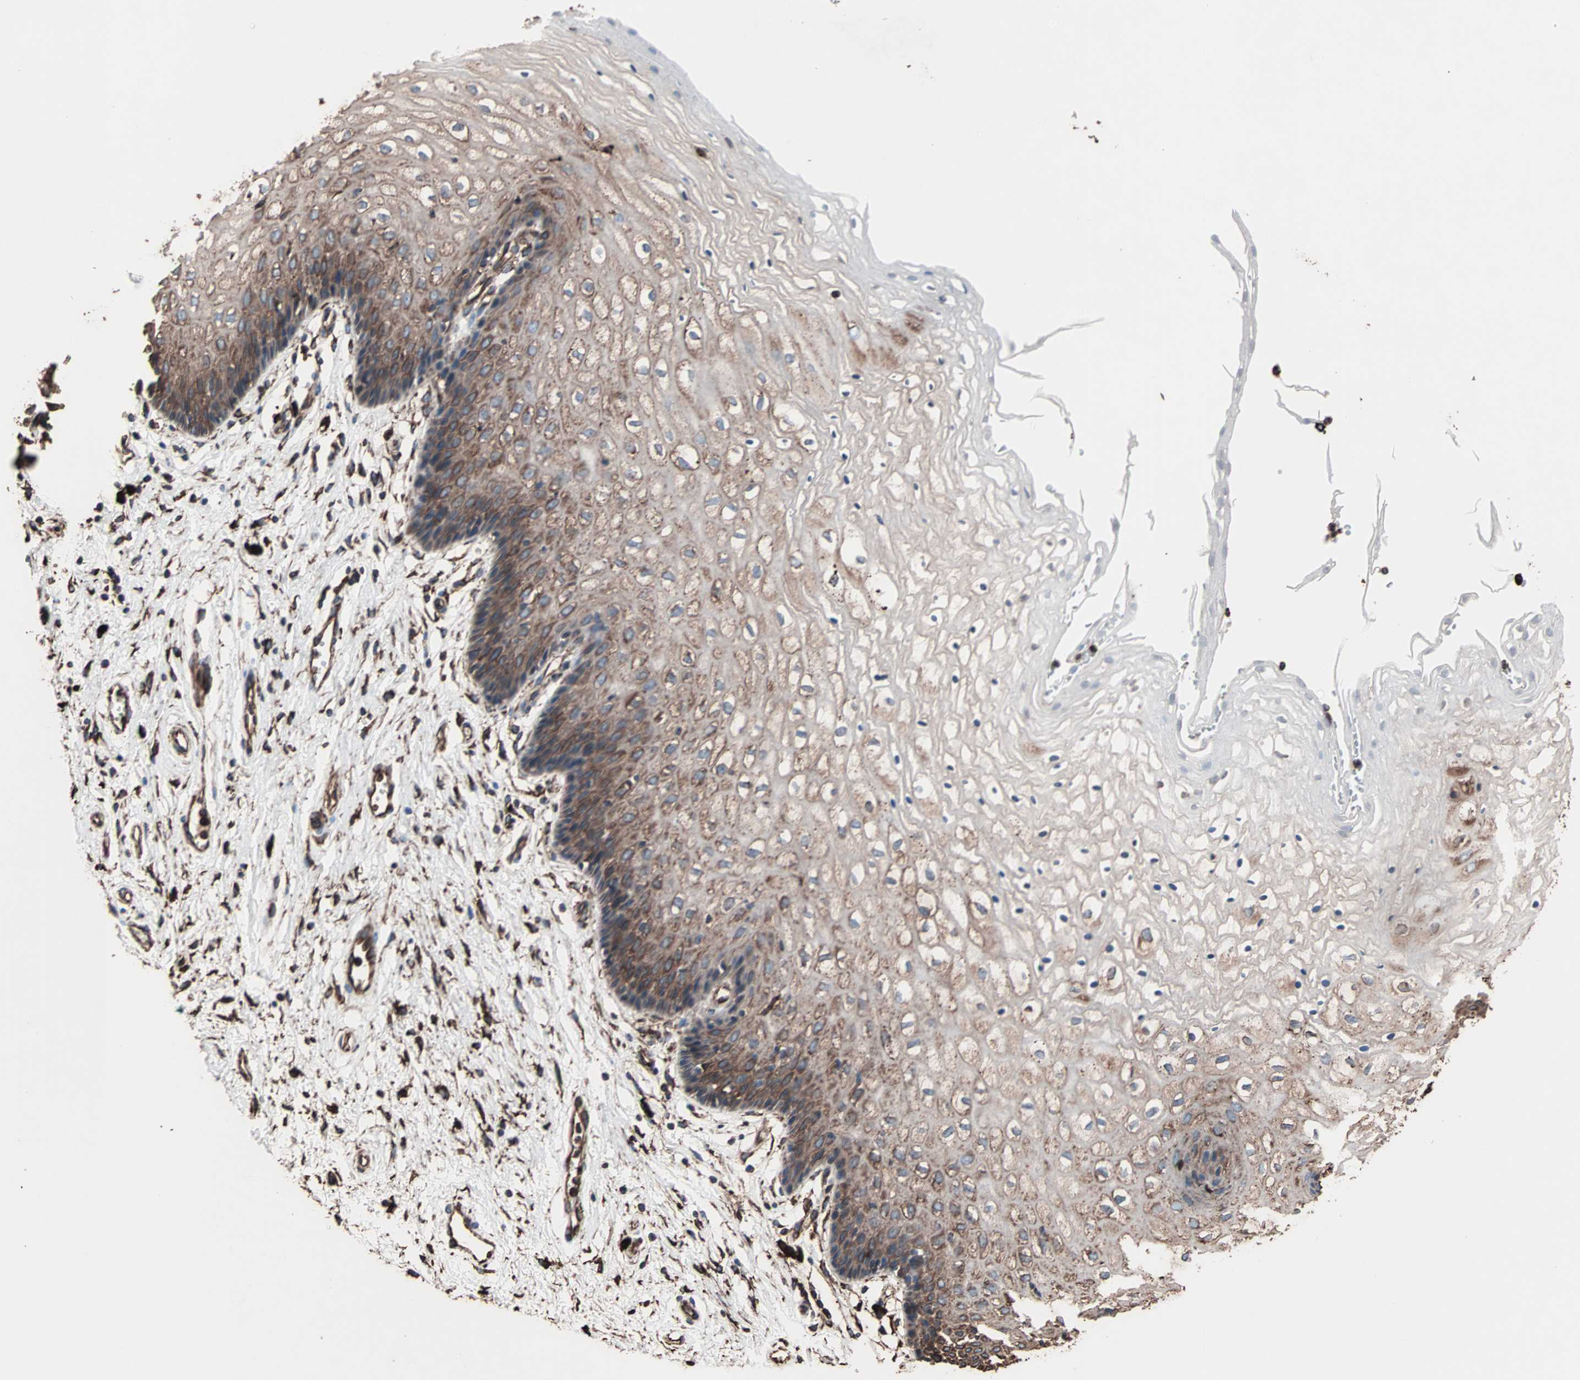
{"staining": {"intensity": "moderate", "quantity": "25%-75%", "location": "cytoplasmic/membranous"}, "tissue": "vagina", "cell_type": "Squamous epithelial cells", "image_type": "normal", "snomed": [{"axis": "morphology", "description": "Normal tissue, NOS"}, {"axis": "topography", "description": "Vagina"}], "caption": "The photomicrograph displays immunohistochemical staining of benign vagina. There is moderate cytoplasmic/membranous staining is seen in about 25%-75% of squamous epithelial cells. The staining was performed using DAB, with brown indicating positive protein expression. Nuclei are stained blue with hematoxylin.", "gene": "HSP90B1", "patient": {"sex": "female", "age": 34}}